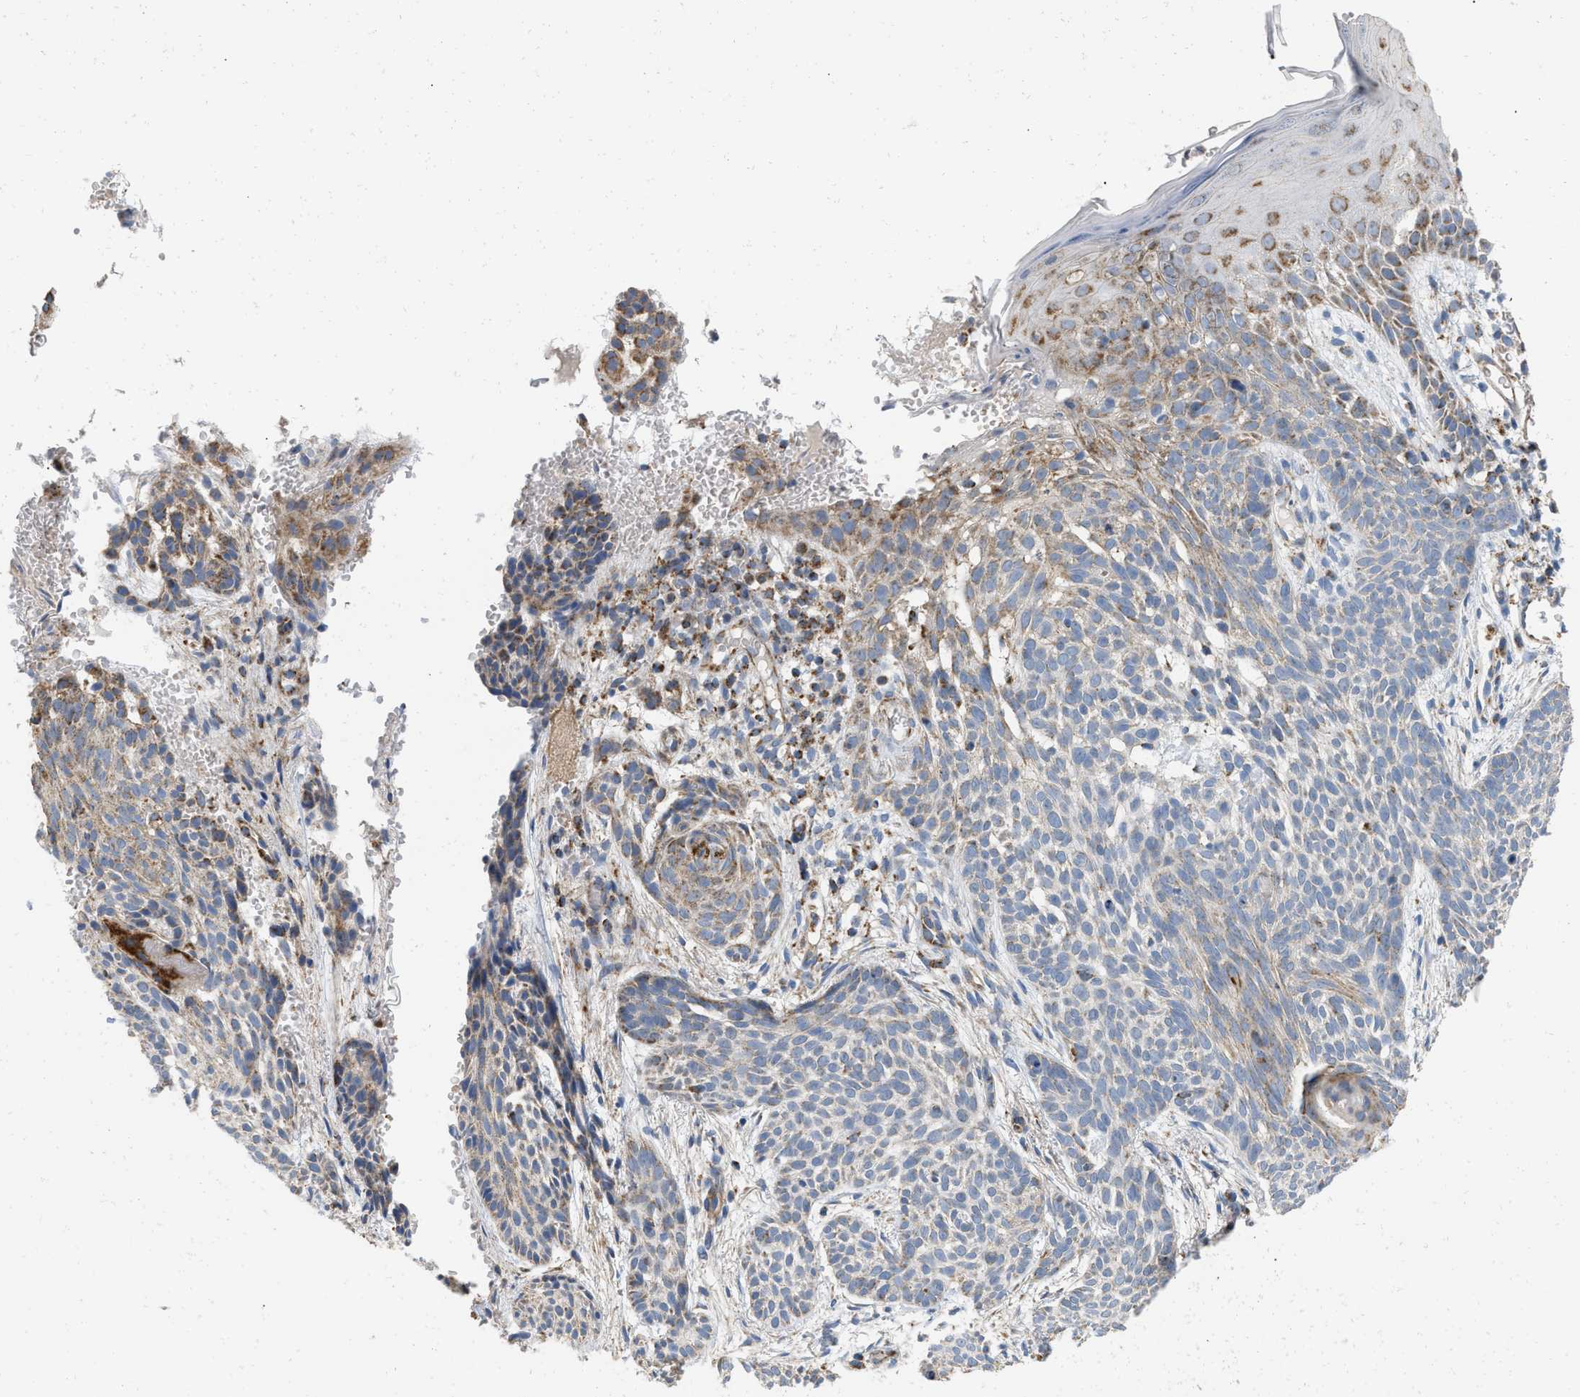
{"staining": {"intensity": "moderate", "quantity": "<25%", "location": "cytoplasmic/membranous"}, "tissue": "skin cancer", "cell_type": "Tumor cells", "image_type": "cancer", "snomed": [{"axis": "morphology", "description": "Basal cell carcinoma"}, {"axis": "topography", "description": "Skin"}], "caption": "DAB immunohistochemical staining of human skin cancer (basal cell carcinoma) reveals moderate cytoplasmic/membranous protein expression in about <25% of tumor cells.", "gene": "GRB10", "patient": {"sex": "female", "age": 59}}